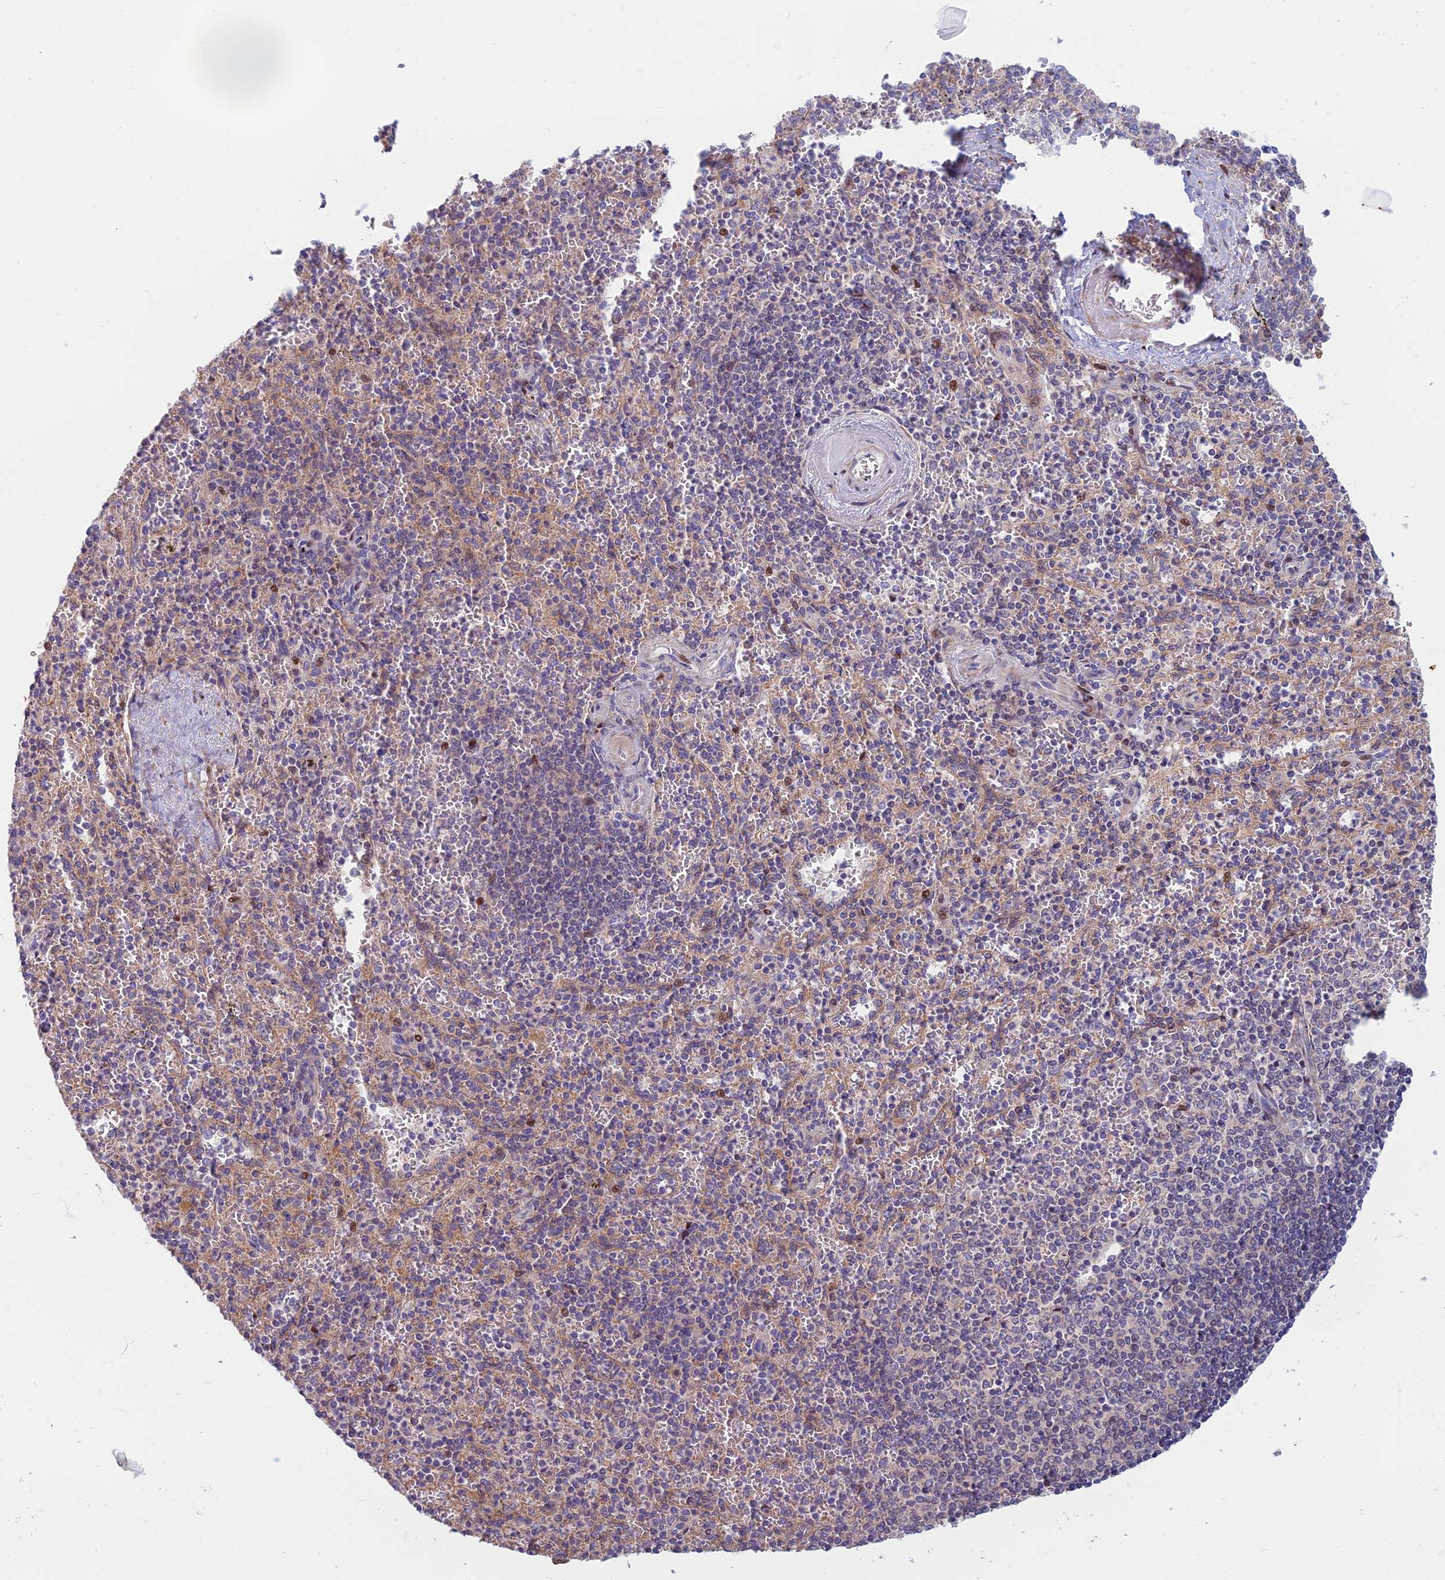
{"staining": {"intensity": "weak", "quantity": "<25%", "location": "nuclear"}, "tissue": "spleen", "cell_type": "Cells in red pulp", "image_type": "normal", "snomed": [{"axis": "morphology", "description": "Normal tissue, NOS"}, {"axis": "morphology", "description": "Degeneration, NOS"}, {"axis": "topography", "description": "Spleen"}], "caption": "A high-resolution histopathology image shows immunohistochemistry (IHC) staining of normal spleen, which exhibits no significant expression in cells in red pulp.", "gene": "C15orf40", "patient": {"sex": "male", "age": 56}}